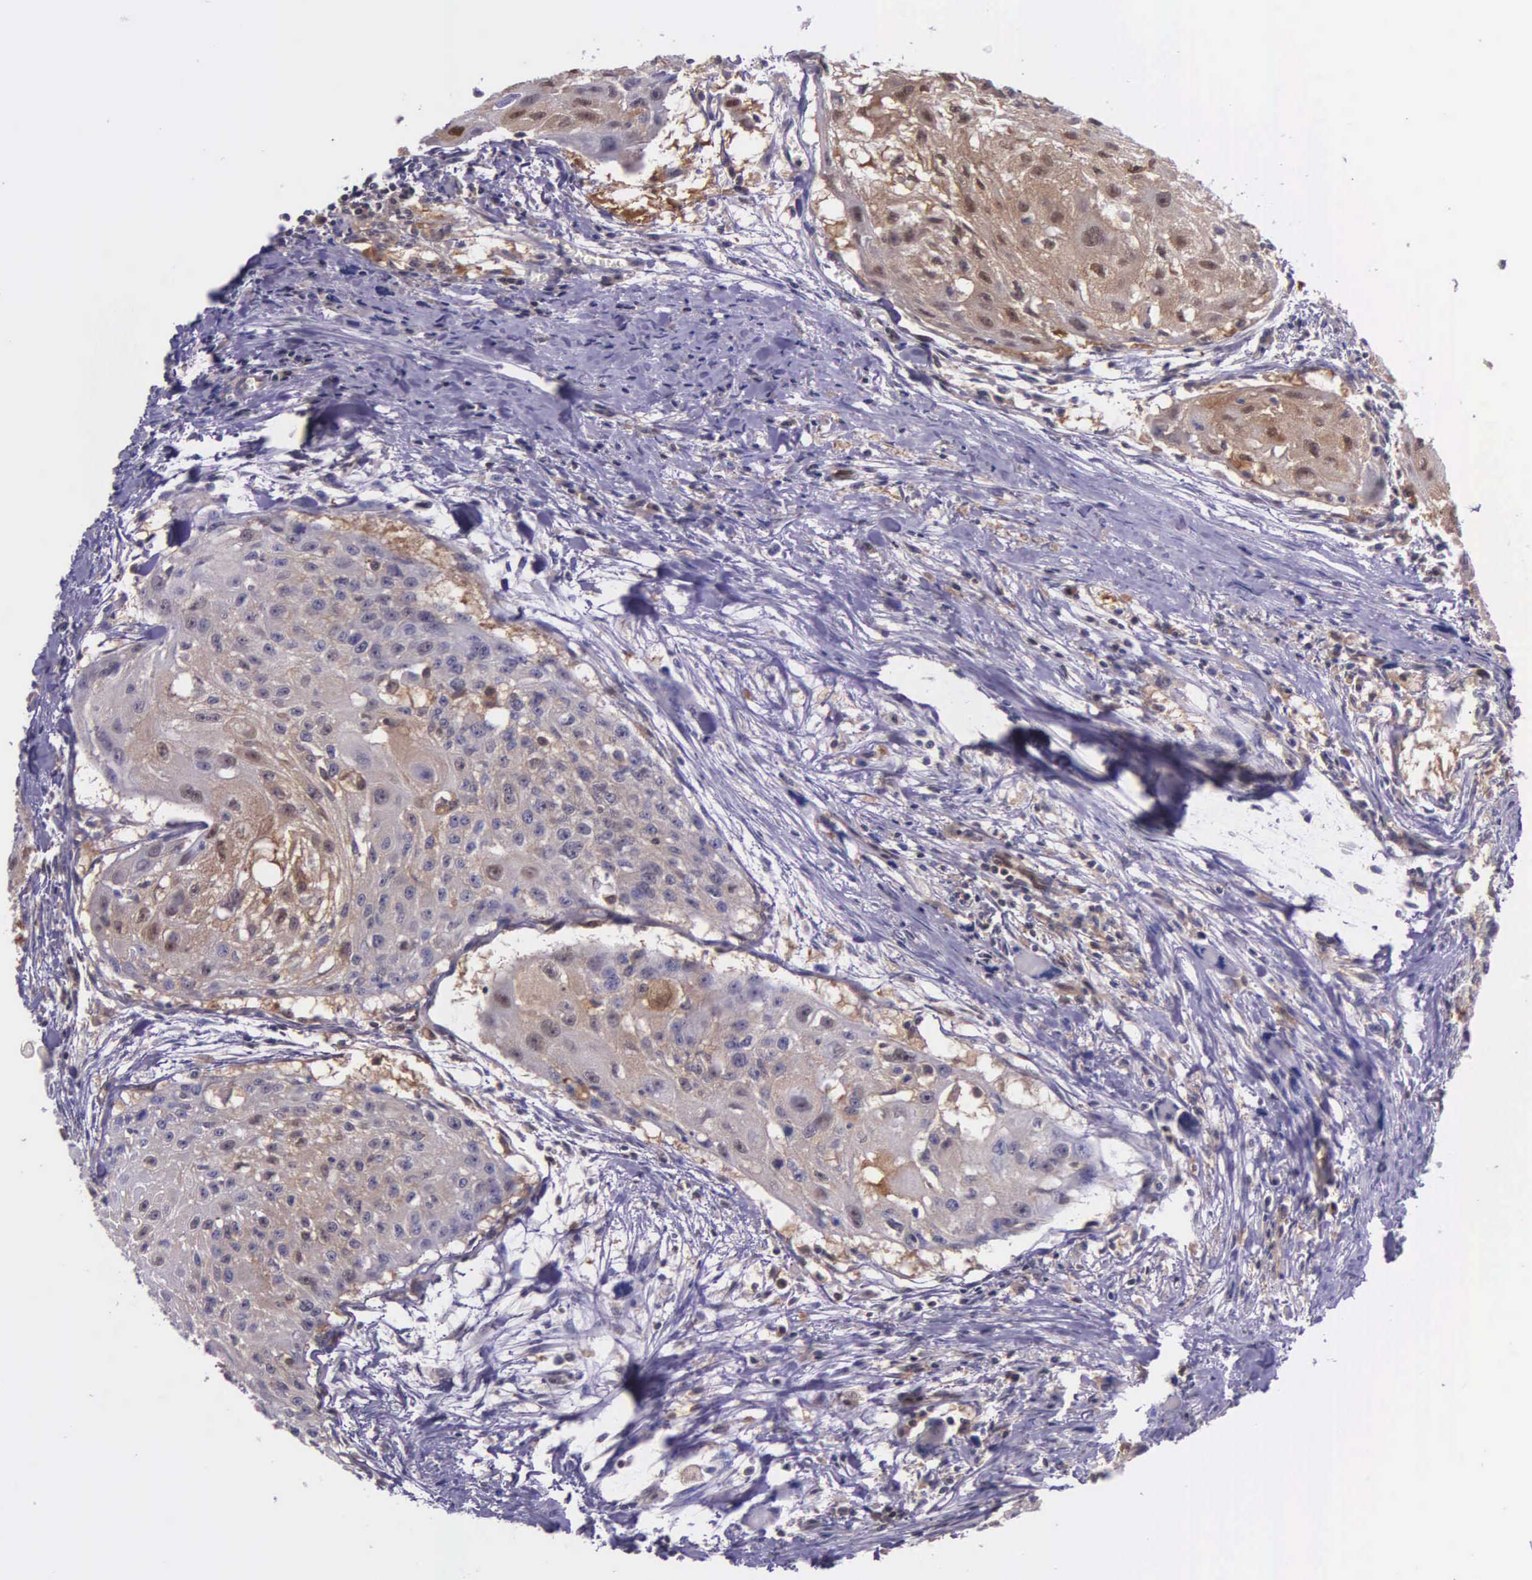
{"staining": {"intensity": "moderate", "quantity": ">75%", "location": "cytoplasmic/membranous"}, "tissue": "head and neck cancer", "cell_type": "Tumor cells", "image_type": "cancer", "snomed": [{"axis": "morphology", "description": "Squamous cell carcinoma, NOS"}, {"axis": "topography", "description": "Head-Neck"}], "caption": "Tumor cells display medium levels of moderate cytoplasmic/membranous expression in approximately >75% of cells in head and neck cancer.", "gene": "GMPR2", "patient": {"sex": "male", "age": 64}}